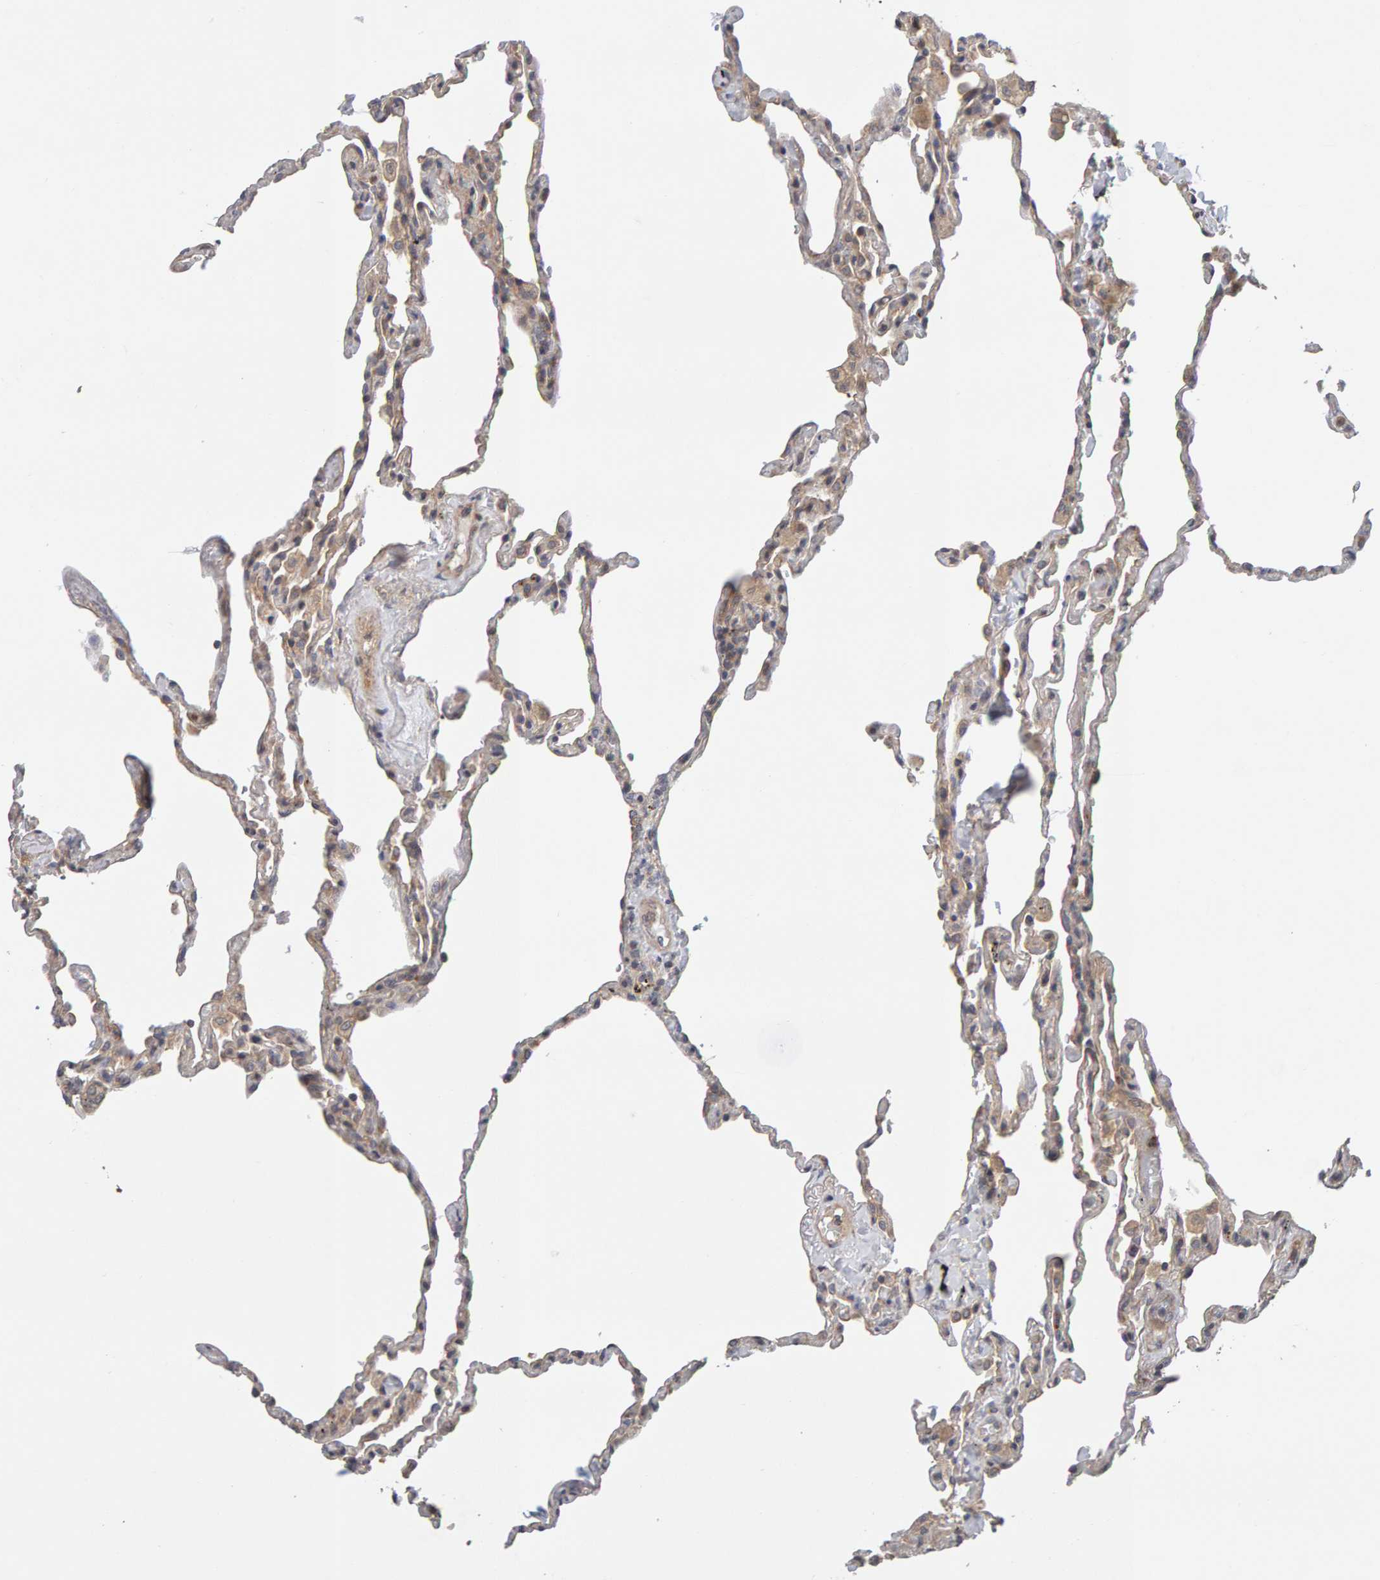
{"staining": {"intensity": "weak", "quantity": "<25%", "location": "cytoplasmic/membranous"}, "tissue": "lung", "cell_type": "Alveolar cells", "image_type": "normal", "snomed": [{"axis": "morphology", "description": "Normal tissue, NOS"}, {"axis": "topography", "description": "Lung"}], "caption": "DAB immunohistochemical staining of unremarkable lung reveals no significant positivity in alveolar cells.", "gene": "DNAJC7", "patient": {"sex": "male", "age": 59}}